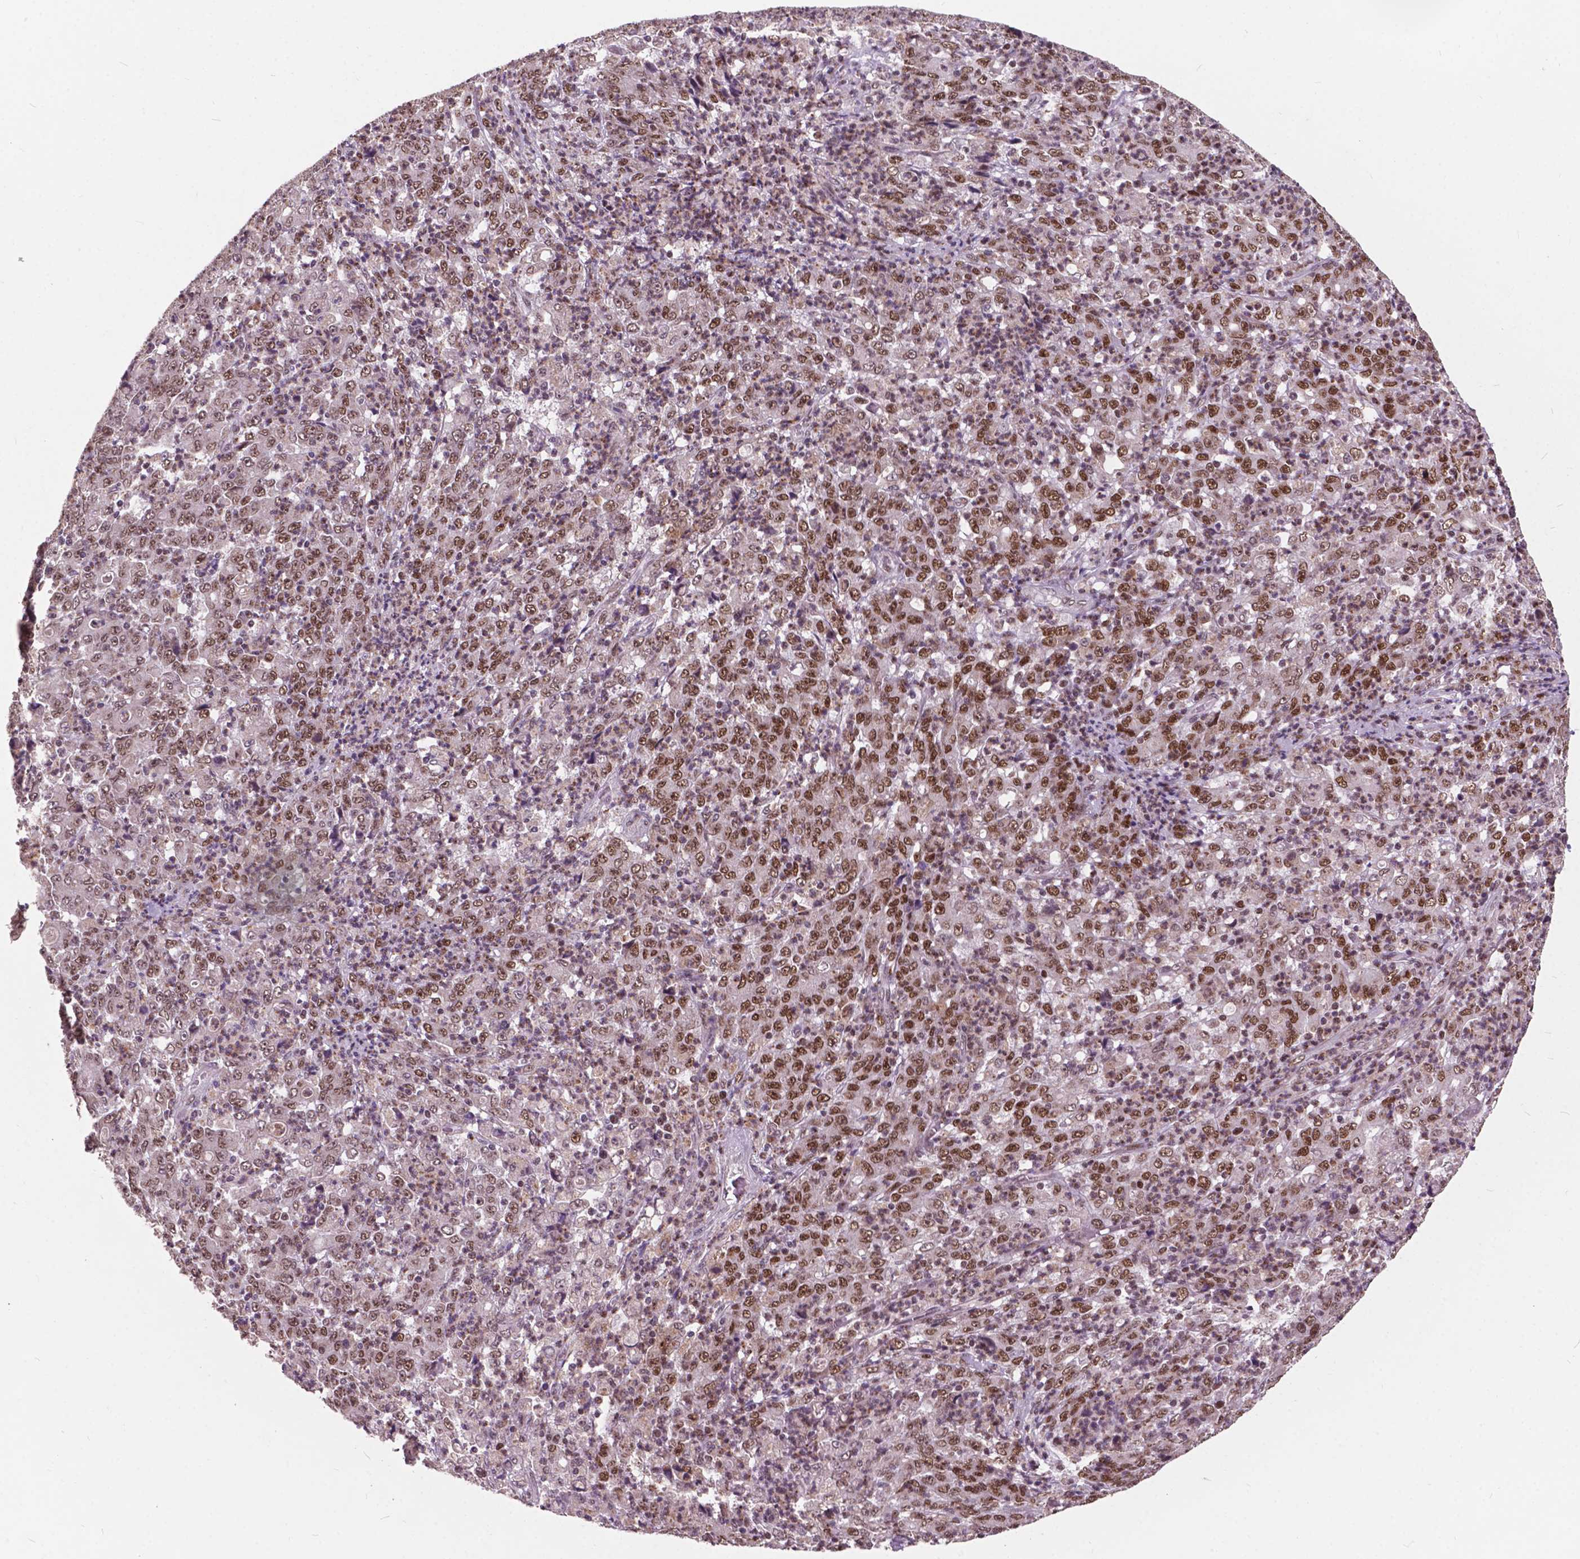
{"staining": {"intensity": "moderate", "quantity": ">75%", "location": "nuclear"}, "tissue": "stomach cancer", "cell_type": "Tumor cells", "image_type": "cancer", "snomed": [{"axis": "morphology", "description": "Adenocarcinoma, NOS"}, {"axis": "topography", "description": "Stomach, lower"}], "caption": "Human stomach adenocarcinoma stained for a protein (brown) demonstrates moderate nuclear positive staining in about >75% of tumor cells.", "gene": "MSH2", "patient": {"sex": "female", "age": 71}}